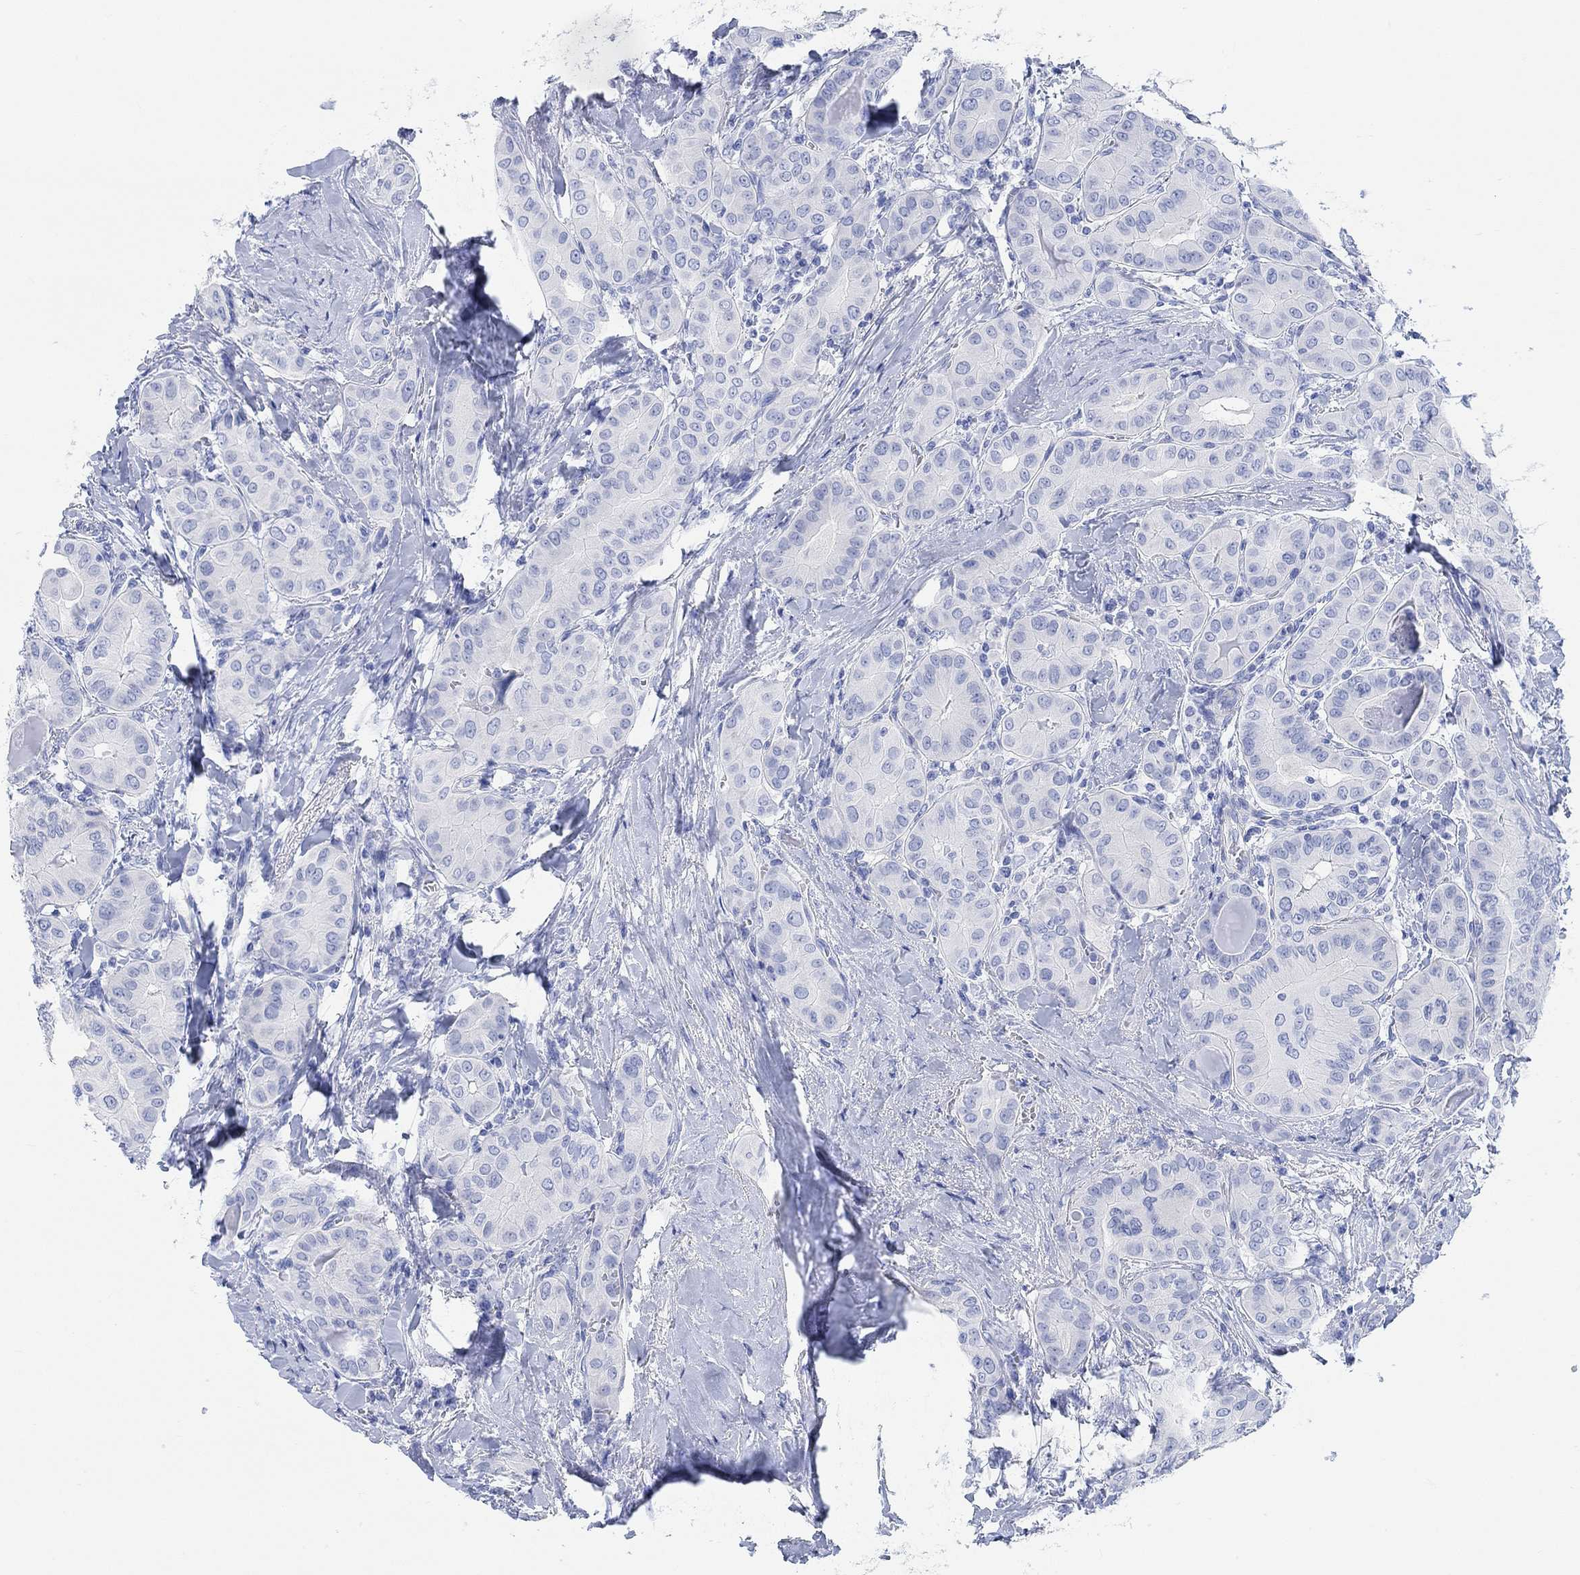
{"staining": {"intensity": "negative", "quantity": "none", "location": "none"}, "tissue": "thyroid cancer", "cell_type": "Tumor cells", "image_type": "cancer", "snomed": [{"axis": "morphology", "description": "Papillary adenocarcinoma, NOS"}, {"axis": "topography", "description": "Thyroid gland"}], "caption": "Immunohistochemical staining of thyroid papillary adenocarcinoma reveals no significant positivity in tumor cells.", "gene": "ANKRD33", "patient": {"sex": "female", "age": 37}}